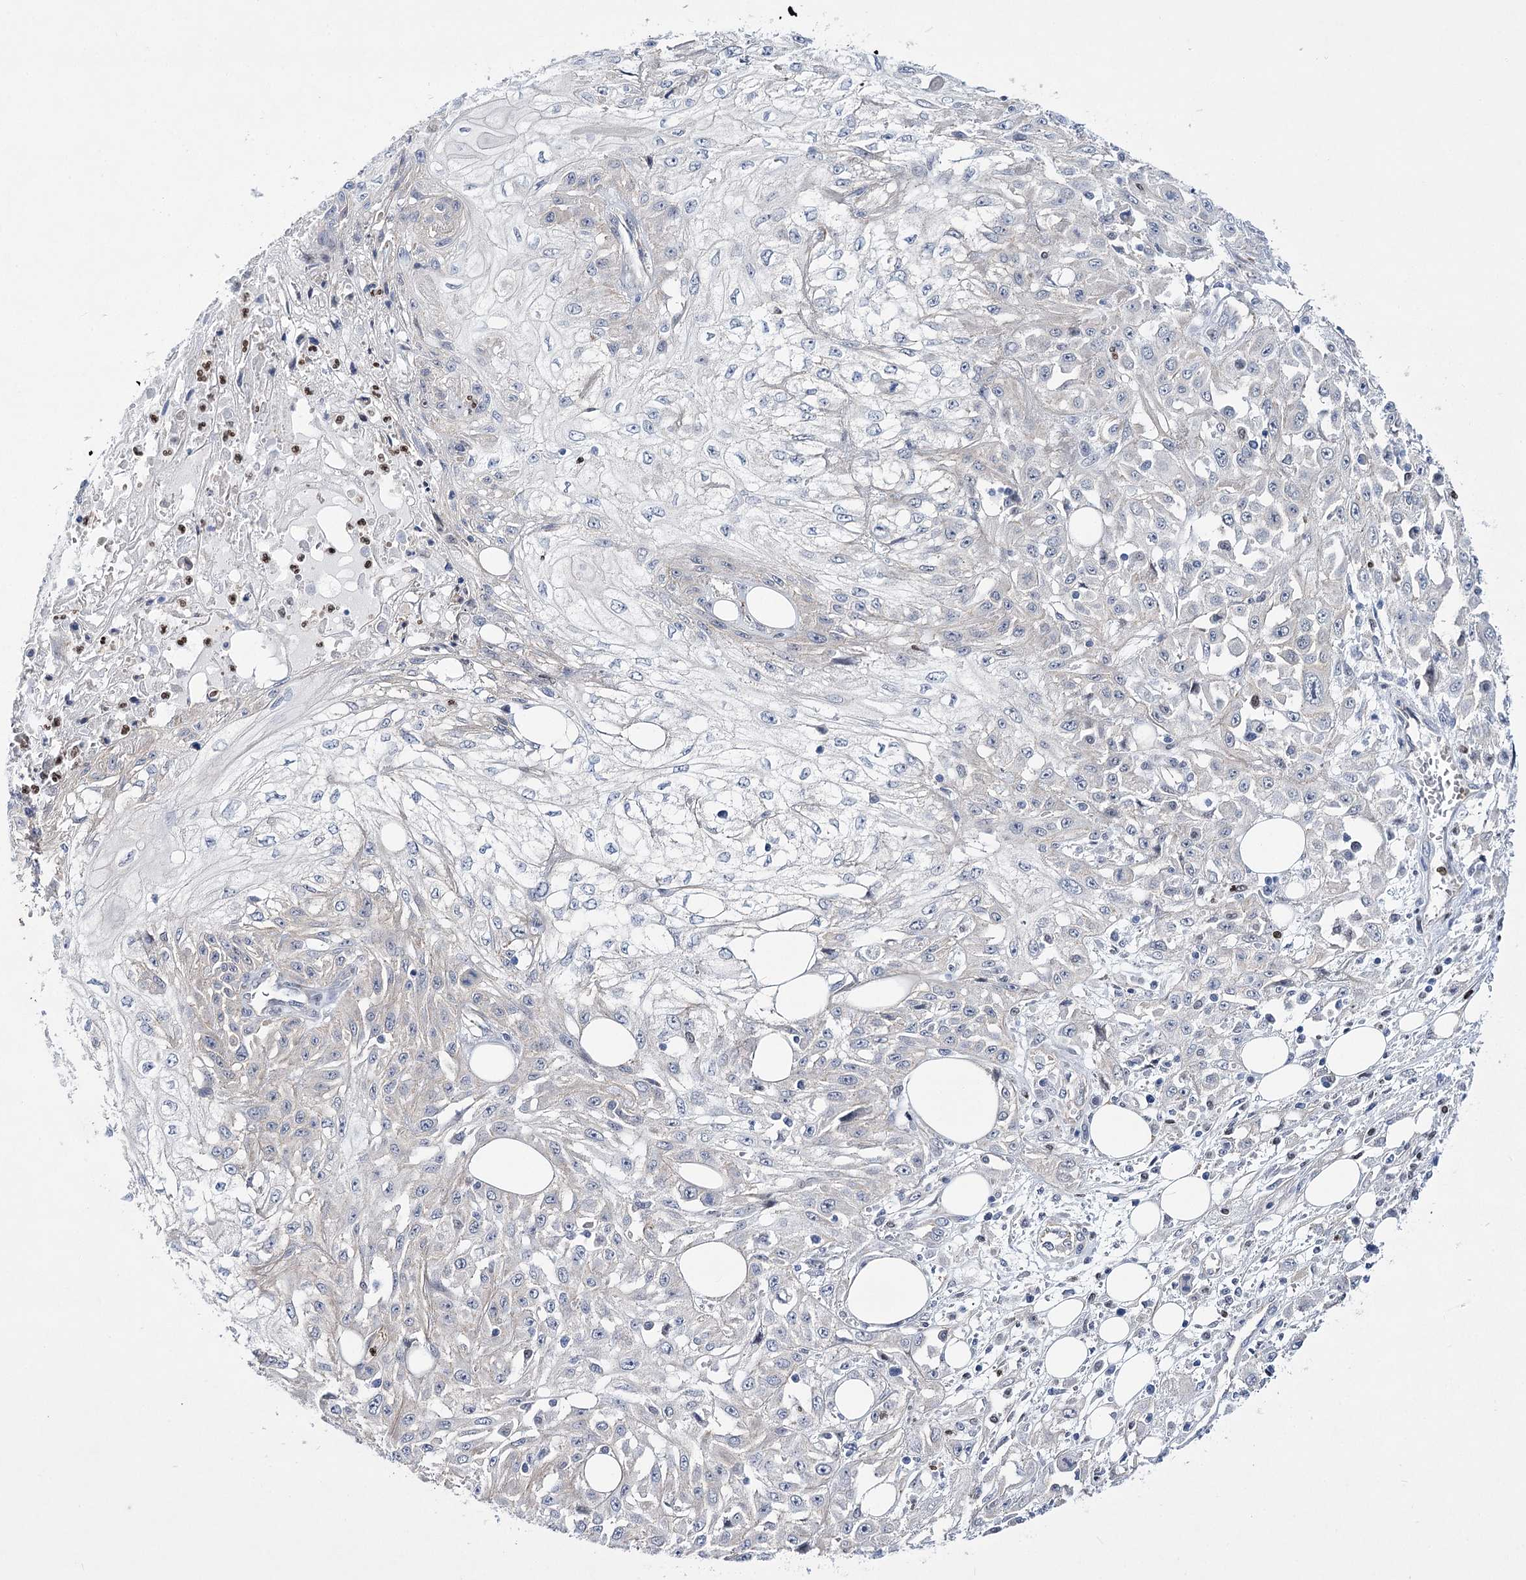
{"staining": {"intensity": "negative", "quantity": "none", "location": "none"}, "tissue": "skin cancer", "cell_type": "Tumor cells", "image_type": "cancer", "snomed": [{"axis": "morphology", "description": "Squamous cell carcinoma, NOS"}, {"axis": "morphology", "description": "Squamous cell carcinoma, metastatic, NOS"}, {"axis": "topography", "description": "Skin"}, {"axis": "topography", "description": "Lymph node"}], "caption": "There is no significant expression in tumor cells of skin cancer.", "gene": "THAP6", "patient": {"sex": "male", "age": 75}}